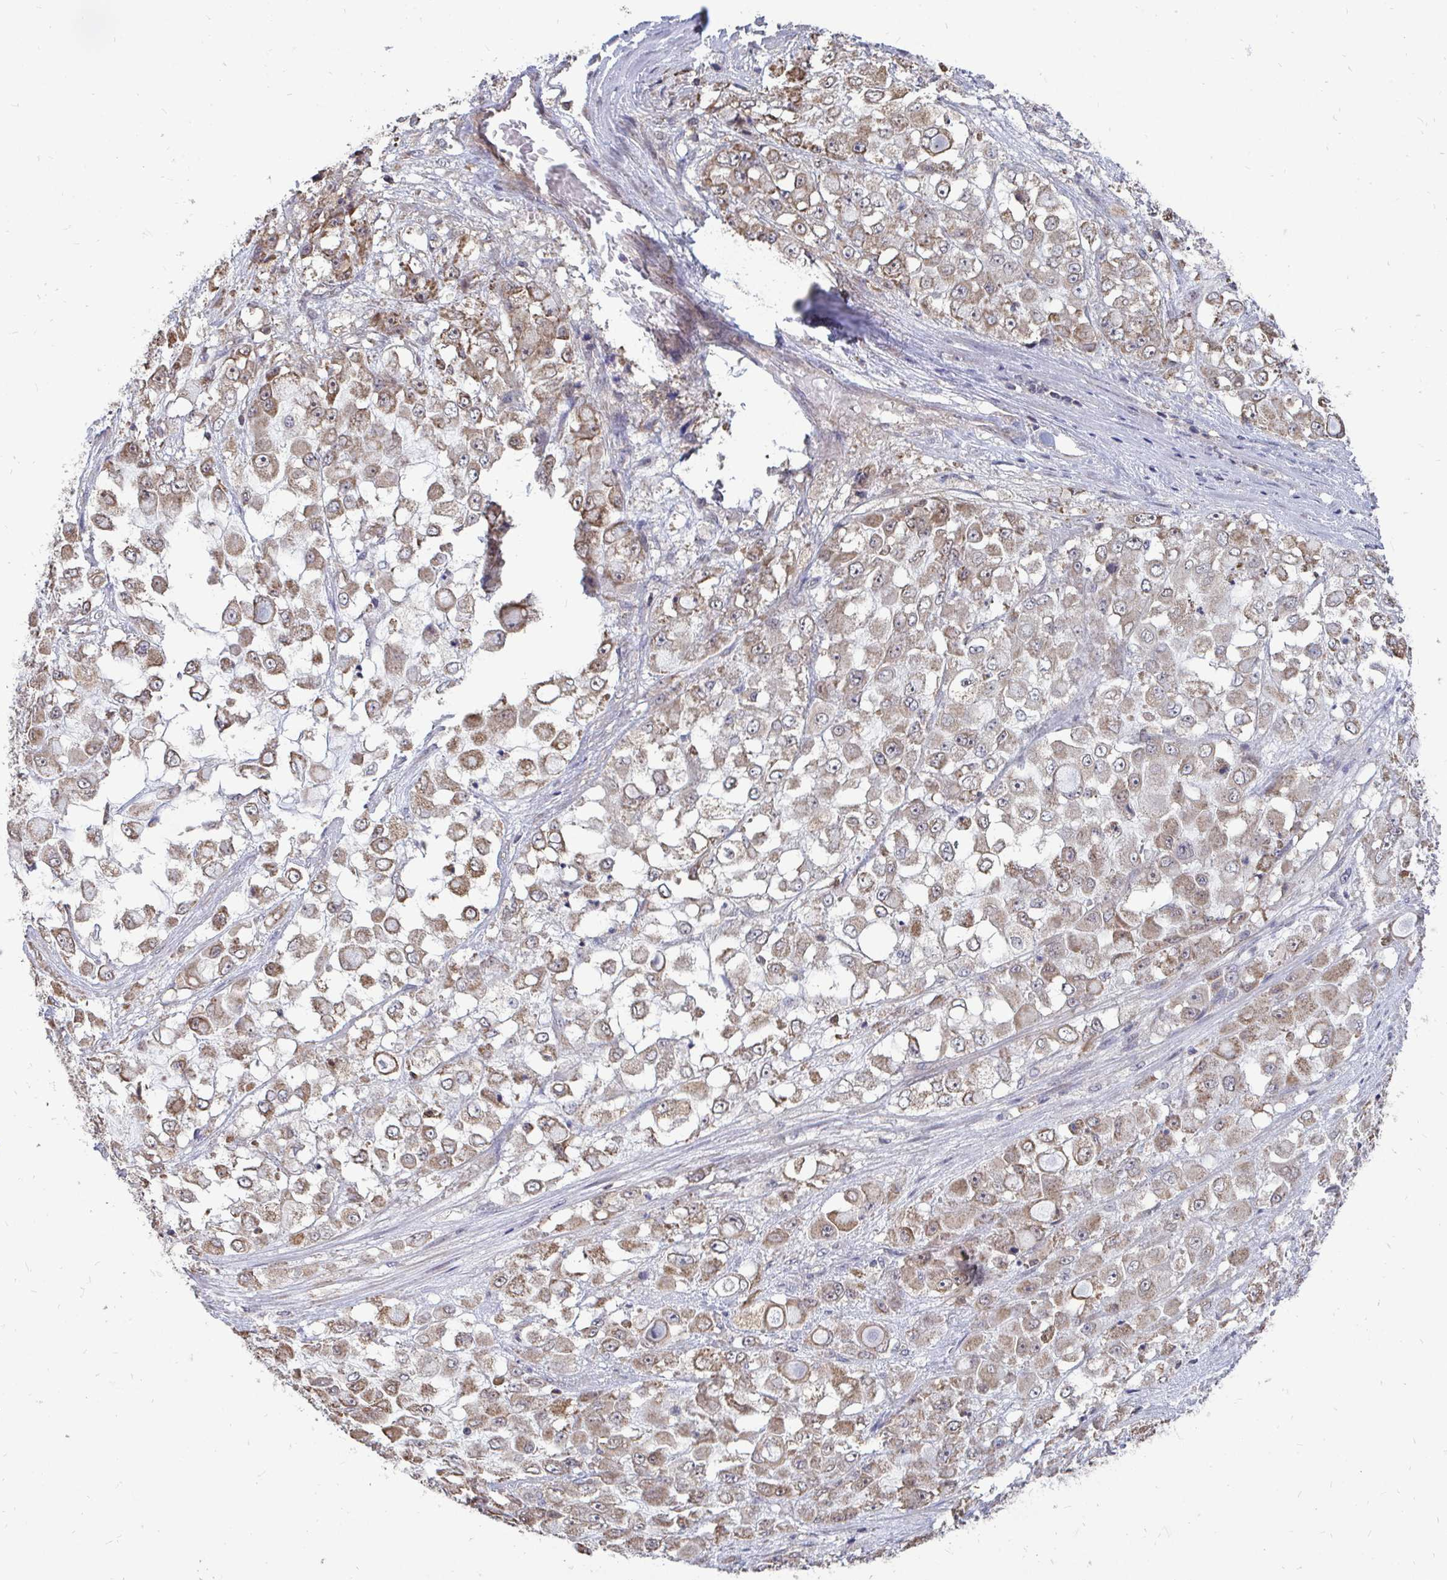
{"staining": {"intensity": "moderate", "quantity": ">75%", "location": "cytoplasmic/membranous"}, "tissue": "stomach cancer", "cell_type": "Tumor cells", "image_type": "cancer", "snomed": [{"axis": "morphology", "description": "Adenocarcinoma, NOS"}, {"axis": "topography", "description": "Stomach"}], "caption": "This is a histology image of immunohistochemistry (IHC) staining of stomach cancer (adenocarcinoma), which shows moderate staining in the cytoplasmic/membranous of tumor cells.", "gene": "DNAJA2", "patient": {"sex": "female", "age": 76}}